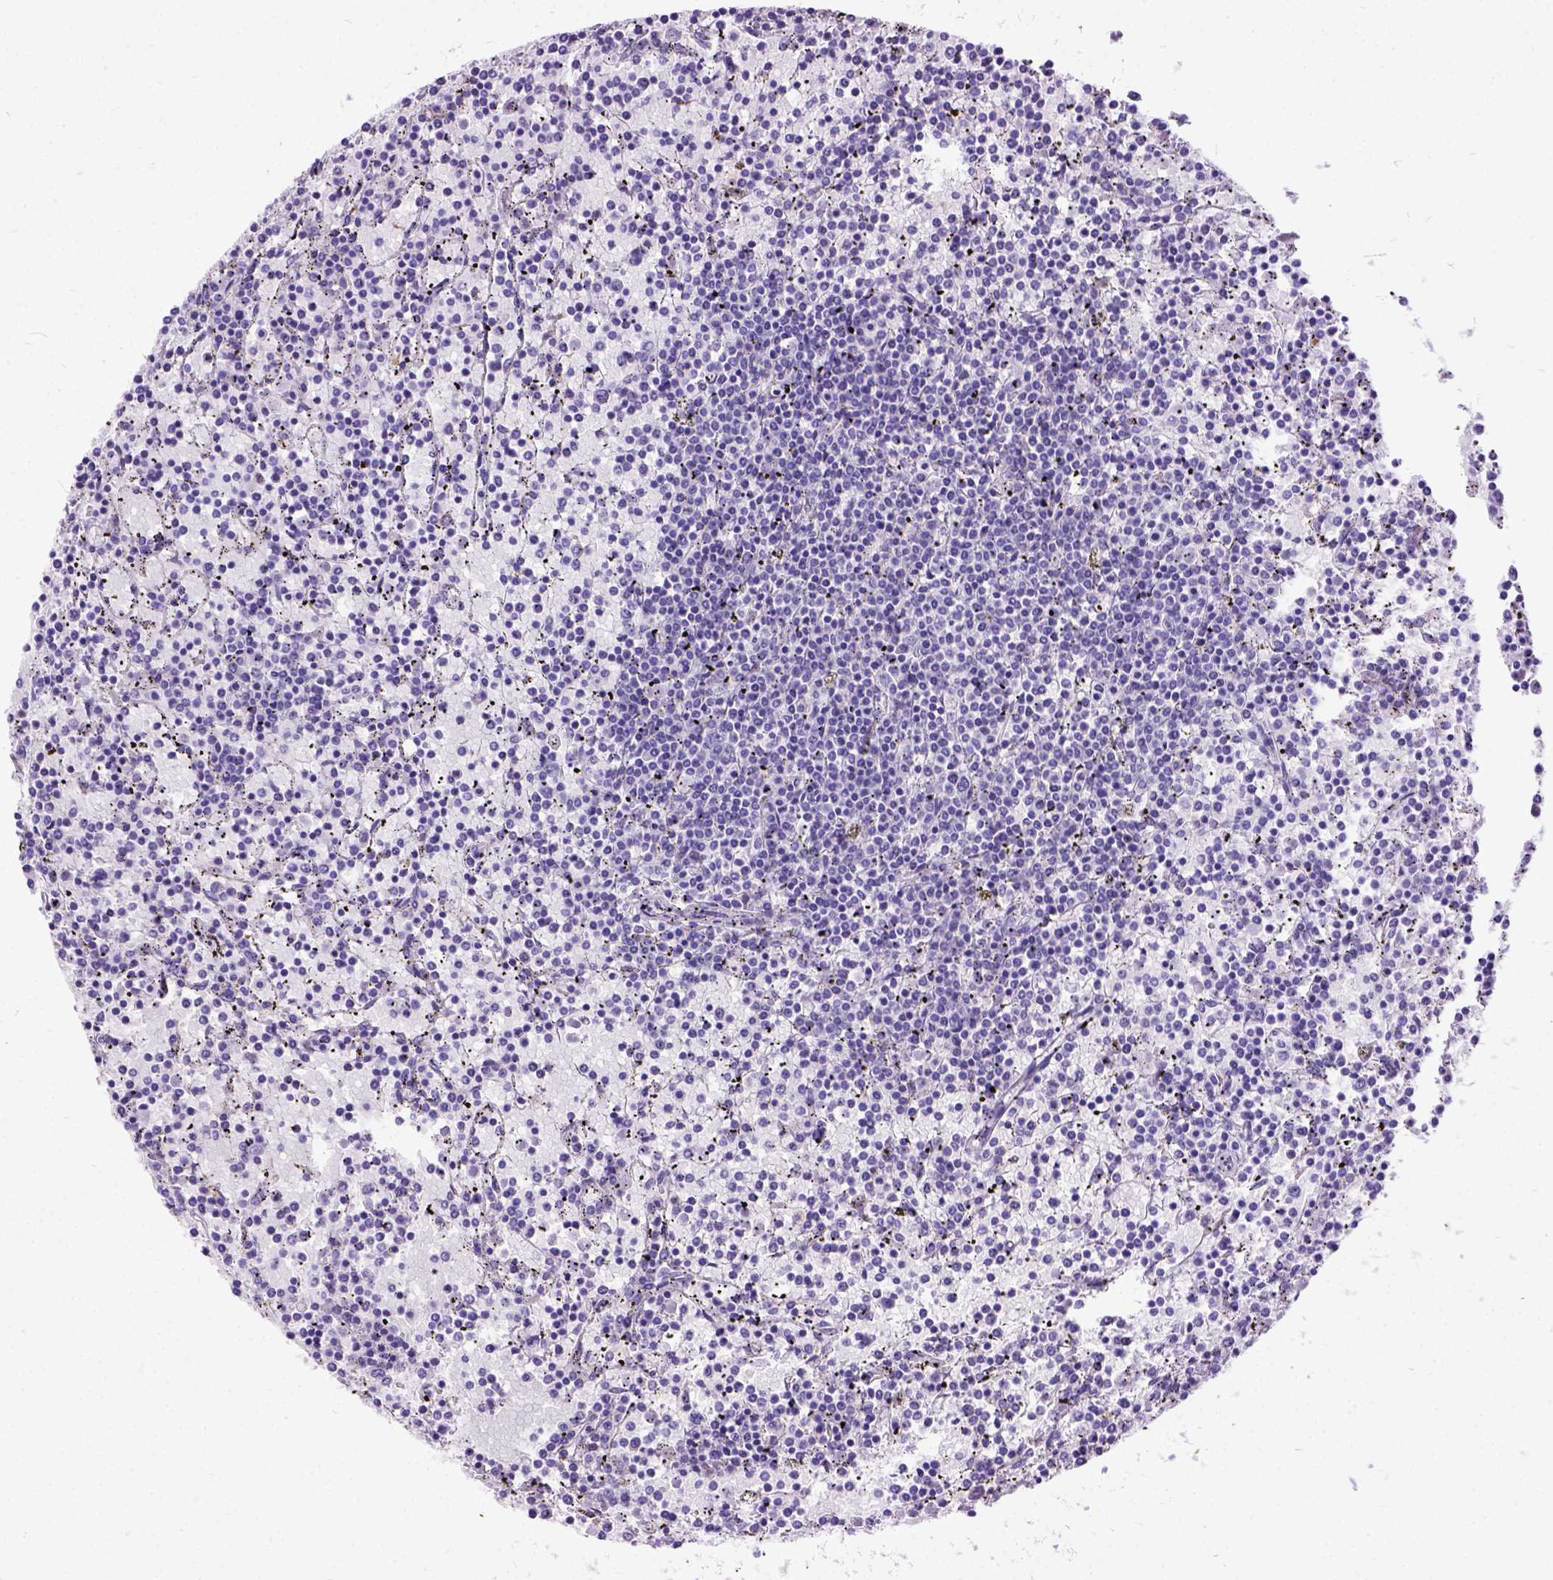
{"staining": {"intensity": "negative", "quantity": "none", "location": "none"}, "tissue": "lymphoma", "cell_type": "Tumor cells", "image_type": "cancer", "snomed": [{"axis": "morphology", "description": "Malignant lymphoma, non-Hodgkin's type, Low grade"}, {"axis": "topography", "description": "Spleen"}], "caption": "Image shows no significant protein positivity in tumor cells of low-grade malignant lymphoma, non-Hodgkin's type.", "gene": "PRG2", "patient": {"sex": "female", "age": 77}}